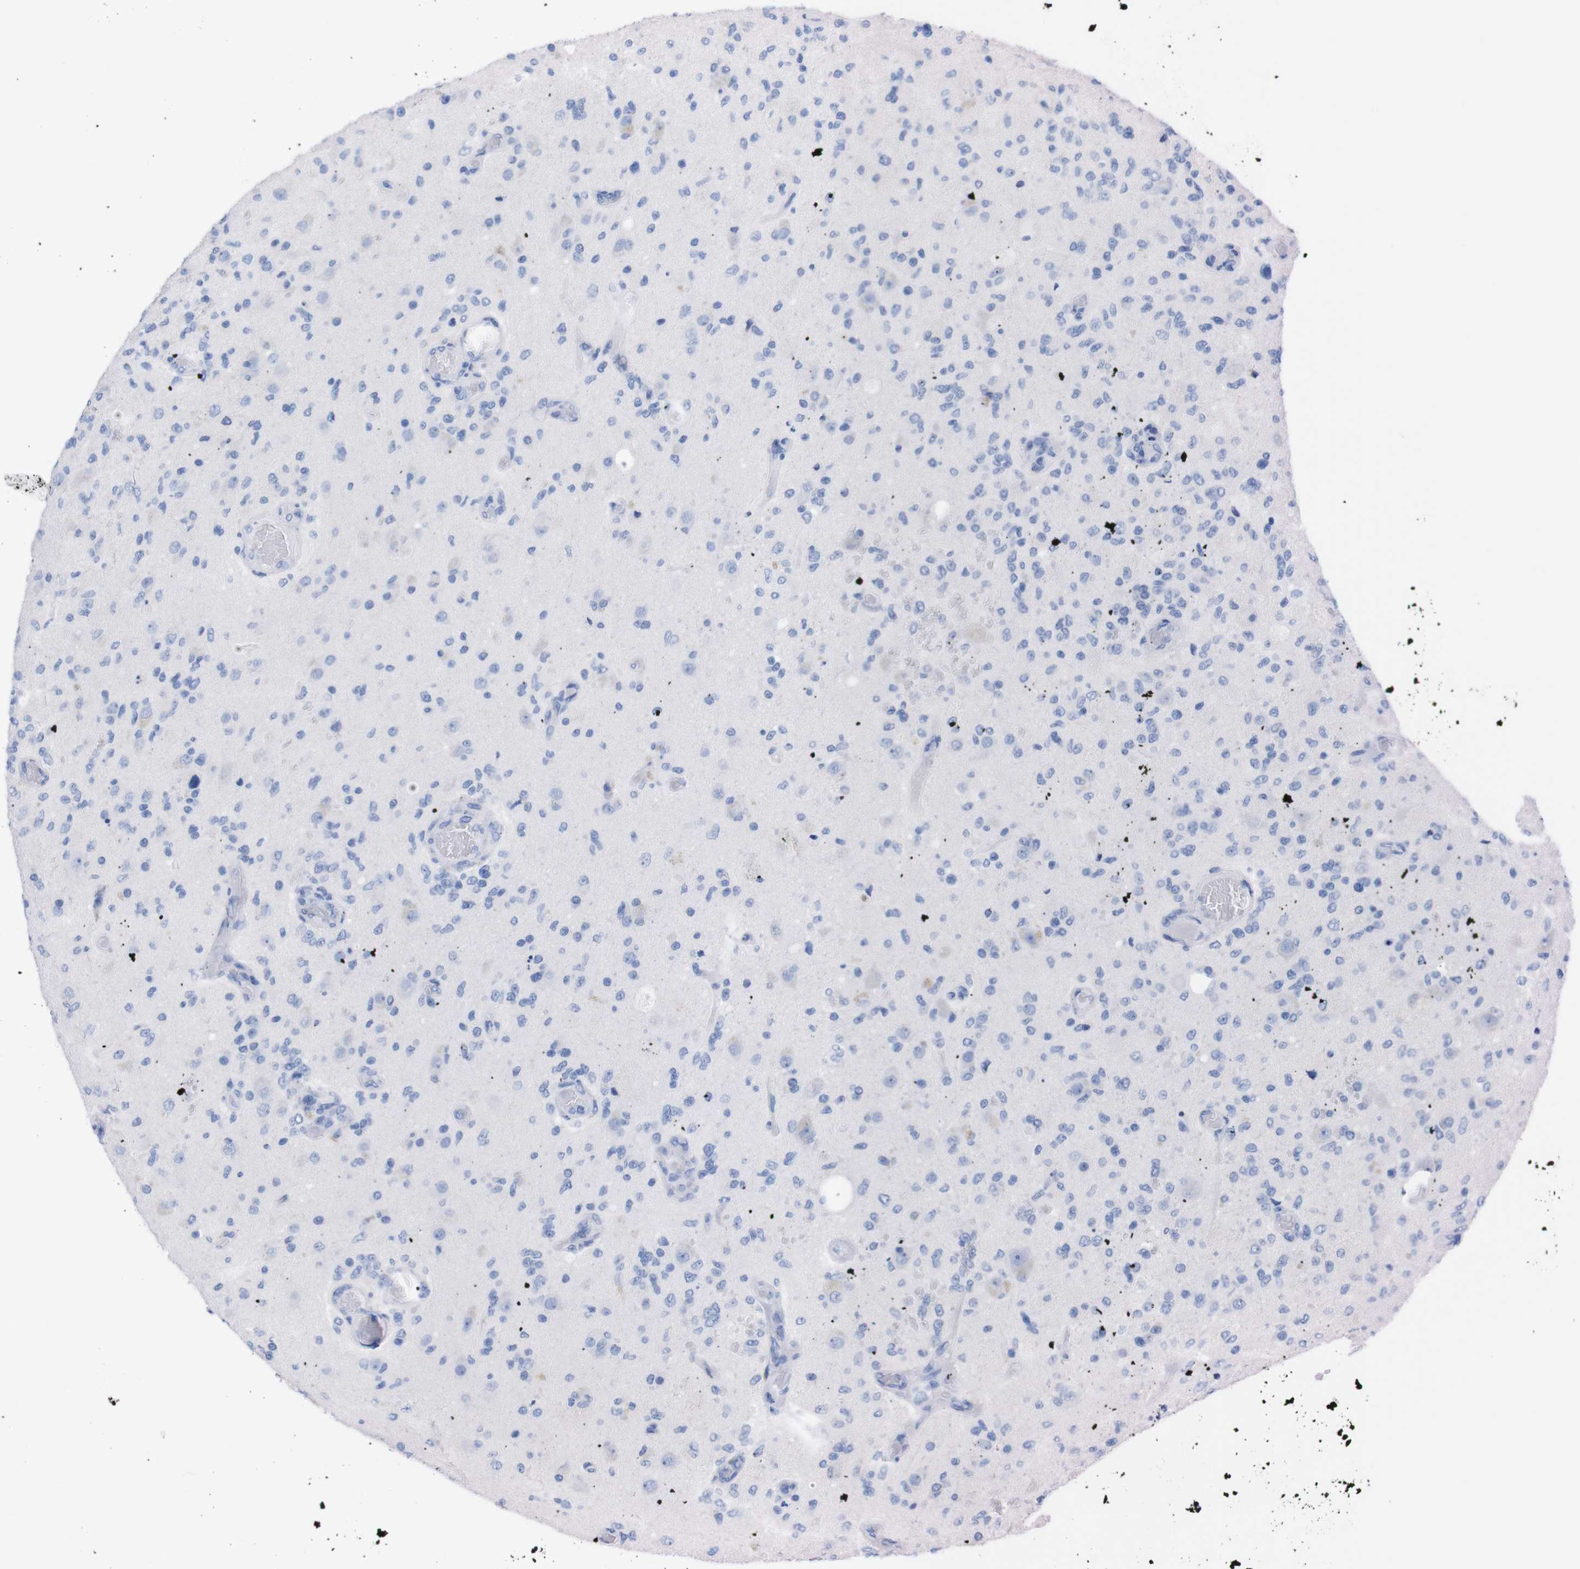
{"staining": {"intensity": "negative", "quantity": "none", "location": "none"}, "tissue": "glioma", "cell_type": "Tumor cells", "image_type": "cancer", "snomed": [{"axis": "morphology", "description": "Normal tissue, NOS"}, {"axis": "morphology", "description": "Glioma, malignant, High grade"}, {"axis": "topography", "description": "Cerebral cortex"}], "caption": "The micrograph shows no significant positivity in tumor cells of malignant glioma (high-grade).", "gene": "TMEM243", "patient": {"sex": "male", "age": 77}}